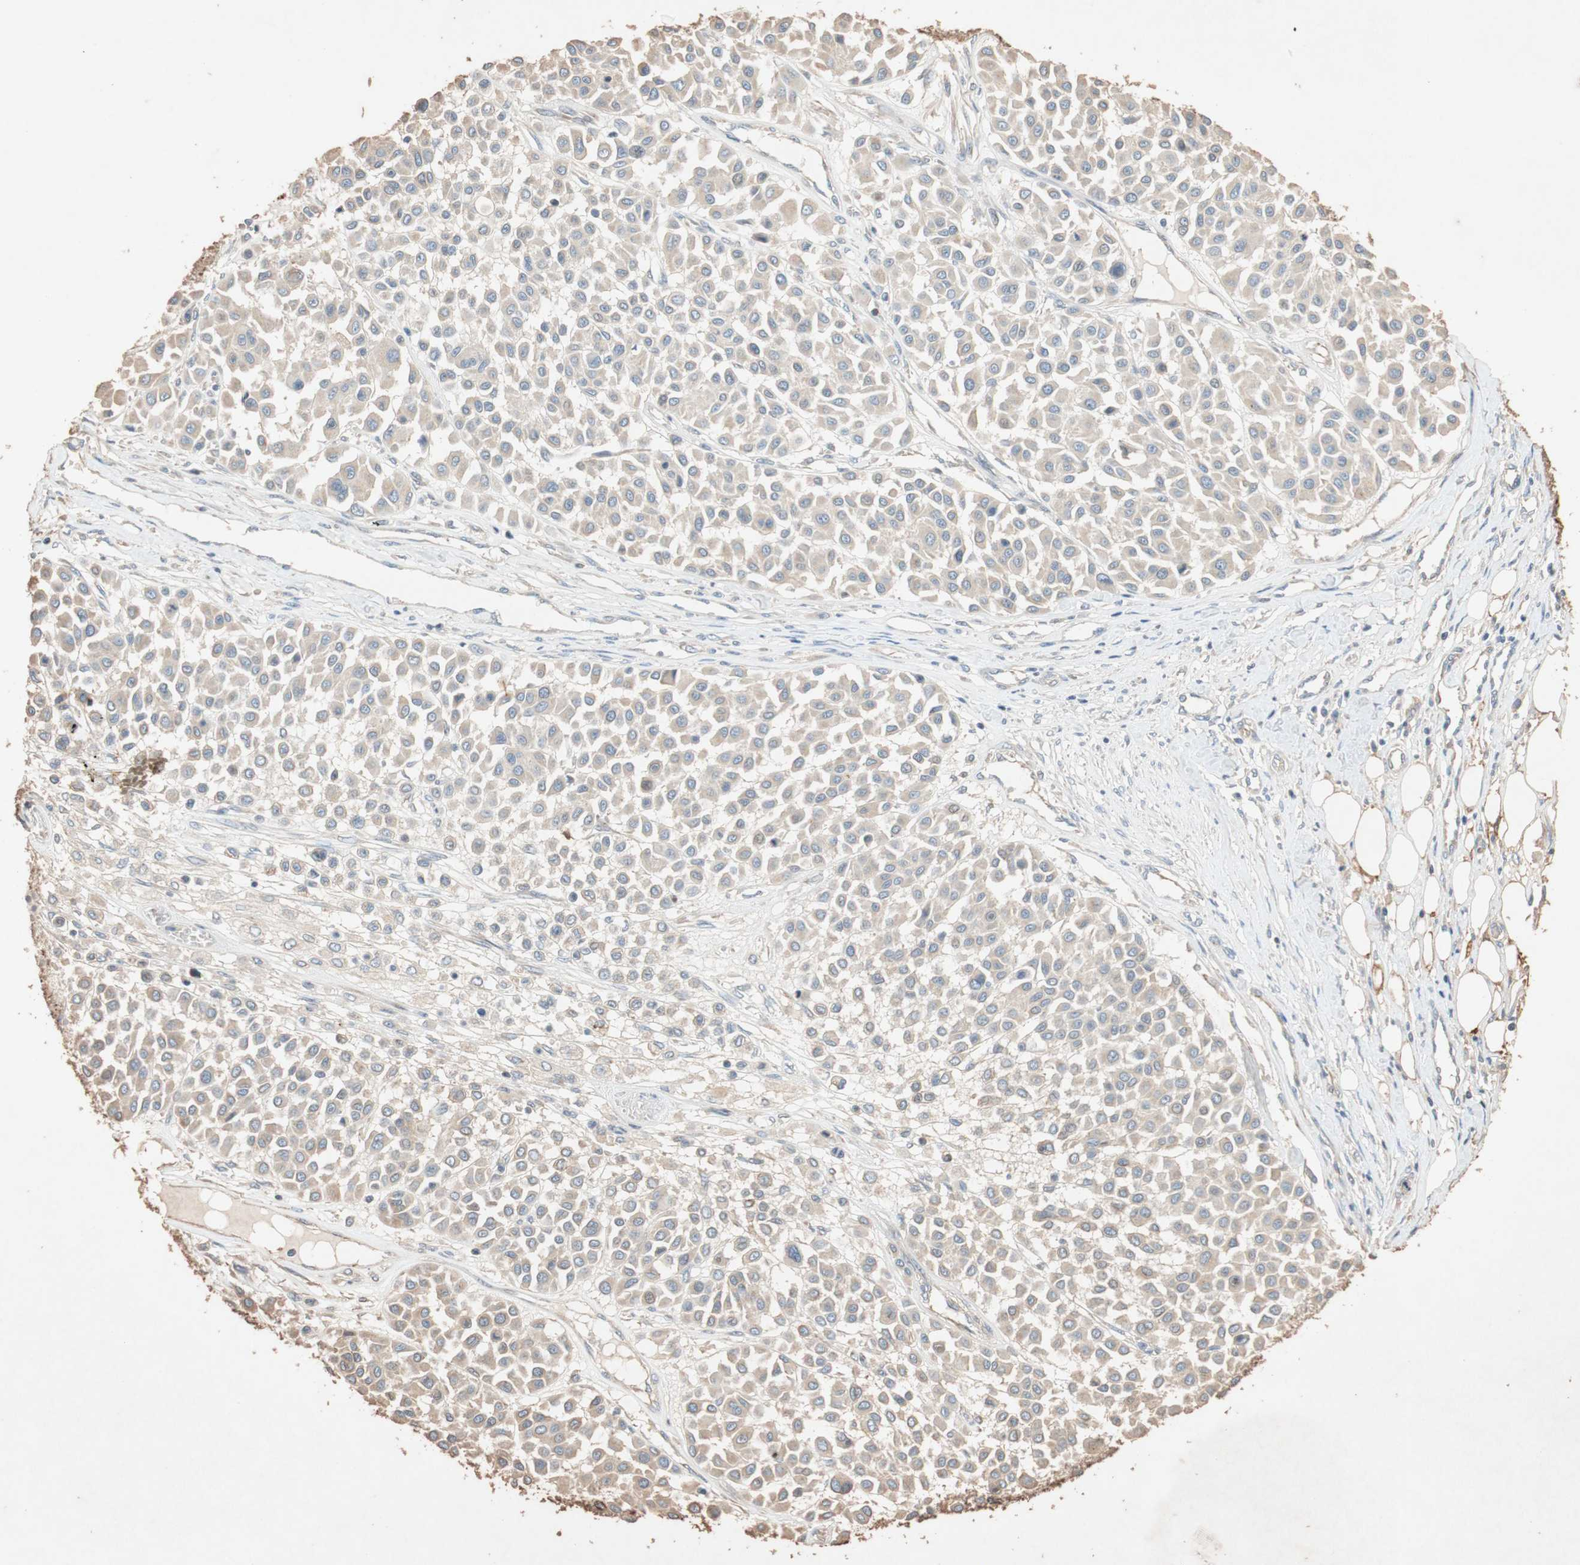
{"staining": {"intensity": "weak", "quantity": "25%-75%", "location": "cytoplasmic/membranous"}, "tissue": "melanoma", "cell_type": "Tumor cells", "image_type": "cancer", "snomed": [{"axis": "morphology", "description": "Malignant melanoma, Metastatic site"}, {"axis": "topography", "description": "Soft tissue"}], "caption": "DAB (3,3'-diaminobenzidine) immunohistochemical staining of human malignant melanoma (metastatic site) exhibits weak cytoplasmic/membranous protein expression in about 25%-75% of tumor cells.", "gene": "TUBB", "patient": {"sex": "male", "age": 41}}